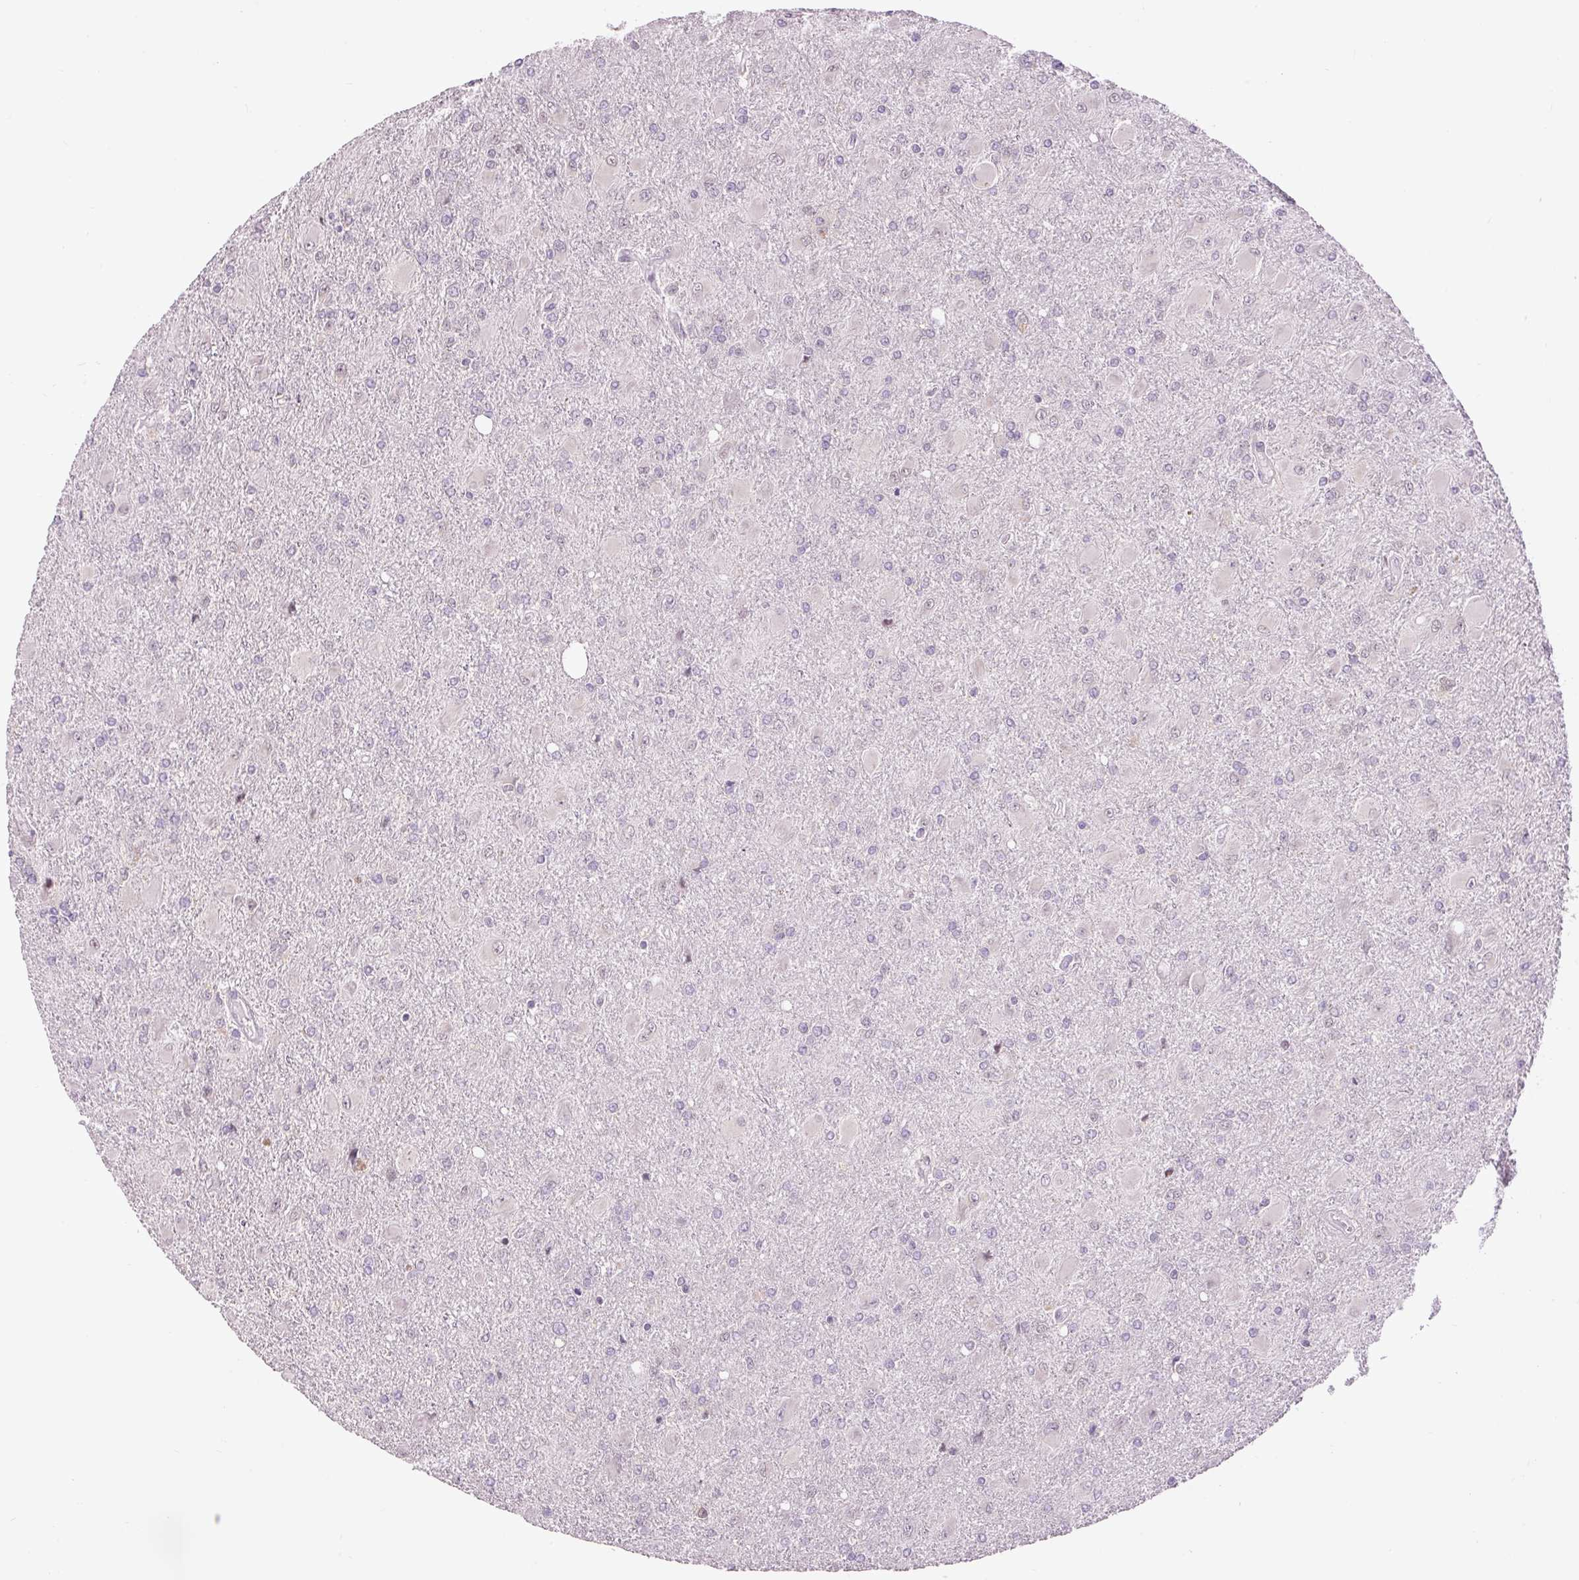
{"staining": {"intensity": "weak", "quantity": "25%-75%", "location": "cytoplasmic/membranous"}, "tissue": "glioma", "cell_type": "Tumor cells", "image_type": "cancer", "snomed": [{"axis": "morphology", "description": "Glioma, malignant, High grade"}, {"axis": "topography", "description": "Brain"}], "caption": "DAB (3,3'-diaminobenzidine) immunohistochemical staining of human high-grade glioma (malignant) exhibits weak cytoplasmic/membranous protein expression in about 25%-75% of tumor cells.", "gene": "PRDX5", "patient": {"sex": "male", "age": 67}}